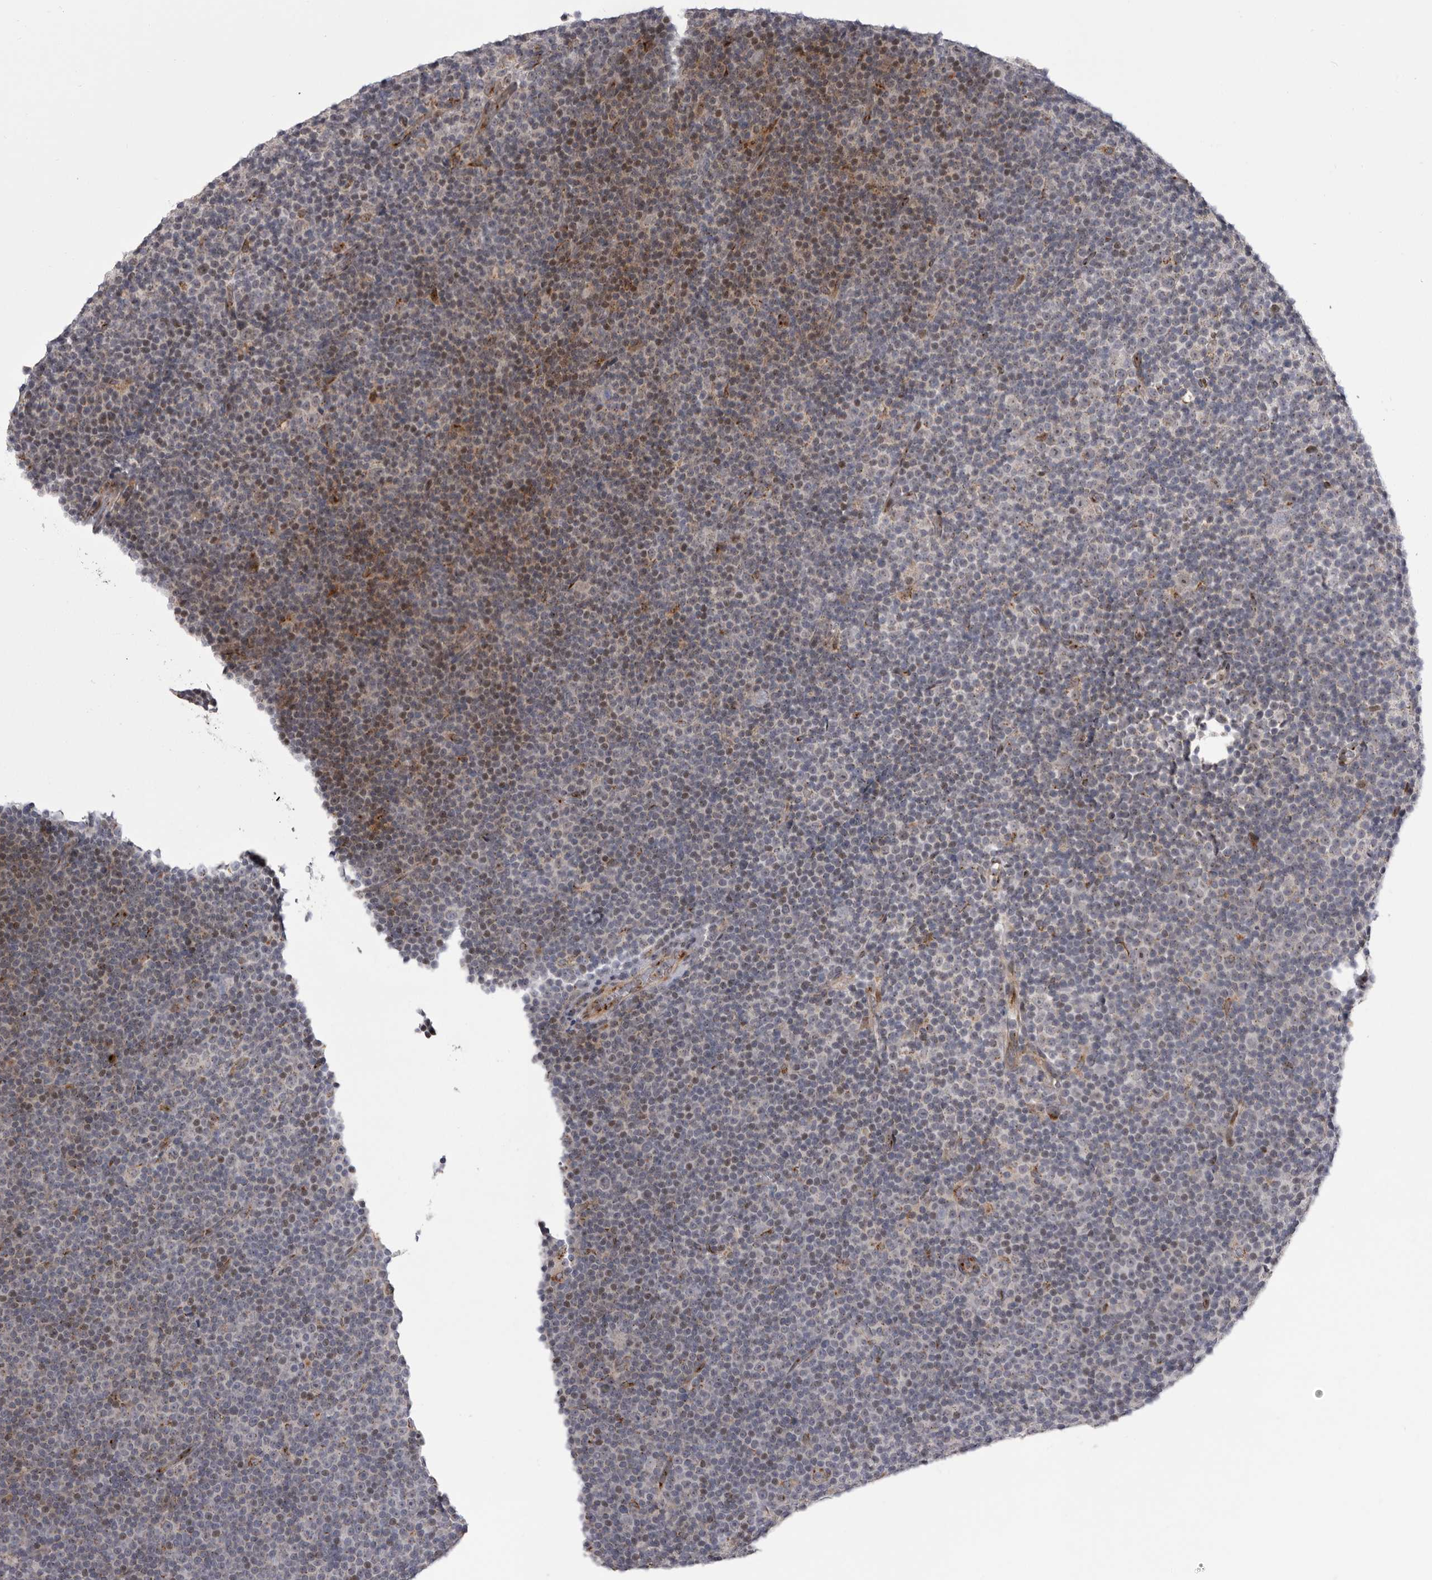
{"staining": {"intensity": "negative", "quantity": "none", "location": "none"}, "tissue": "lymphoma", "cell_type": "Tumor cells", "image_type": "cancer", "snomed": [{"axis": "morphology", "description": "Malignant lymphoma, non-Hodgkin's type, Low grade"}, {"axis": "topography", "description": "Lymph node"}], "caption": "This is a micrograph of IHC staining of low-grade malignant lymphoma, non-Hodgkin's type, which shows no expression in tumor cells.", "gene": "WDR47", "patient": {"sex": "female", "age": 67}}